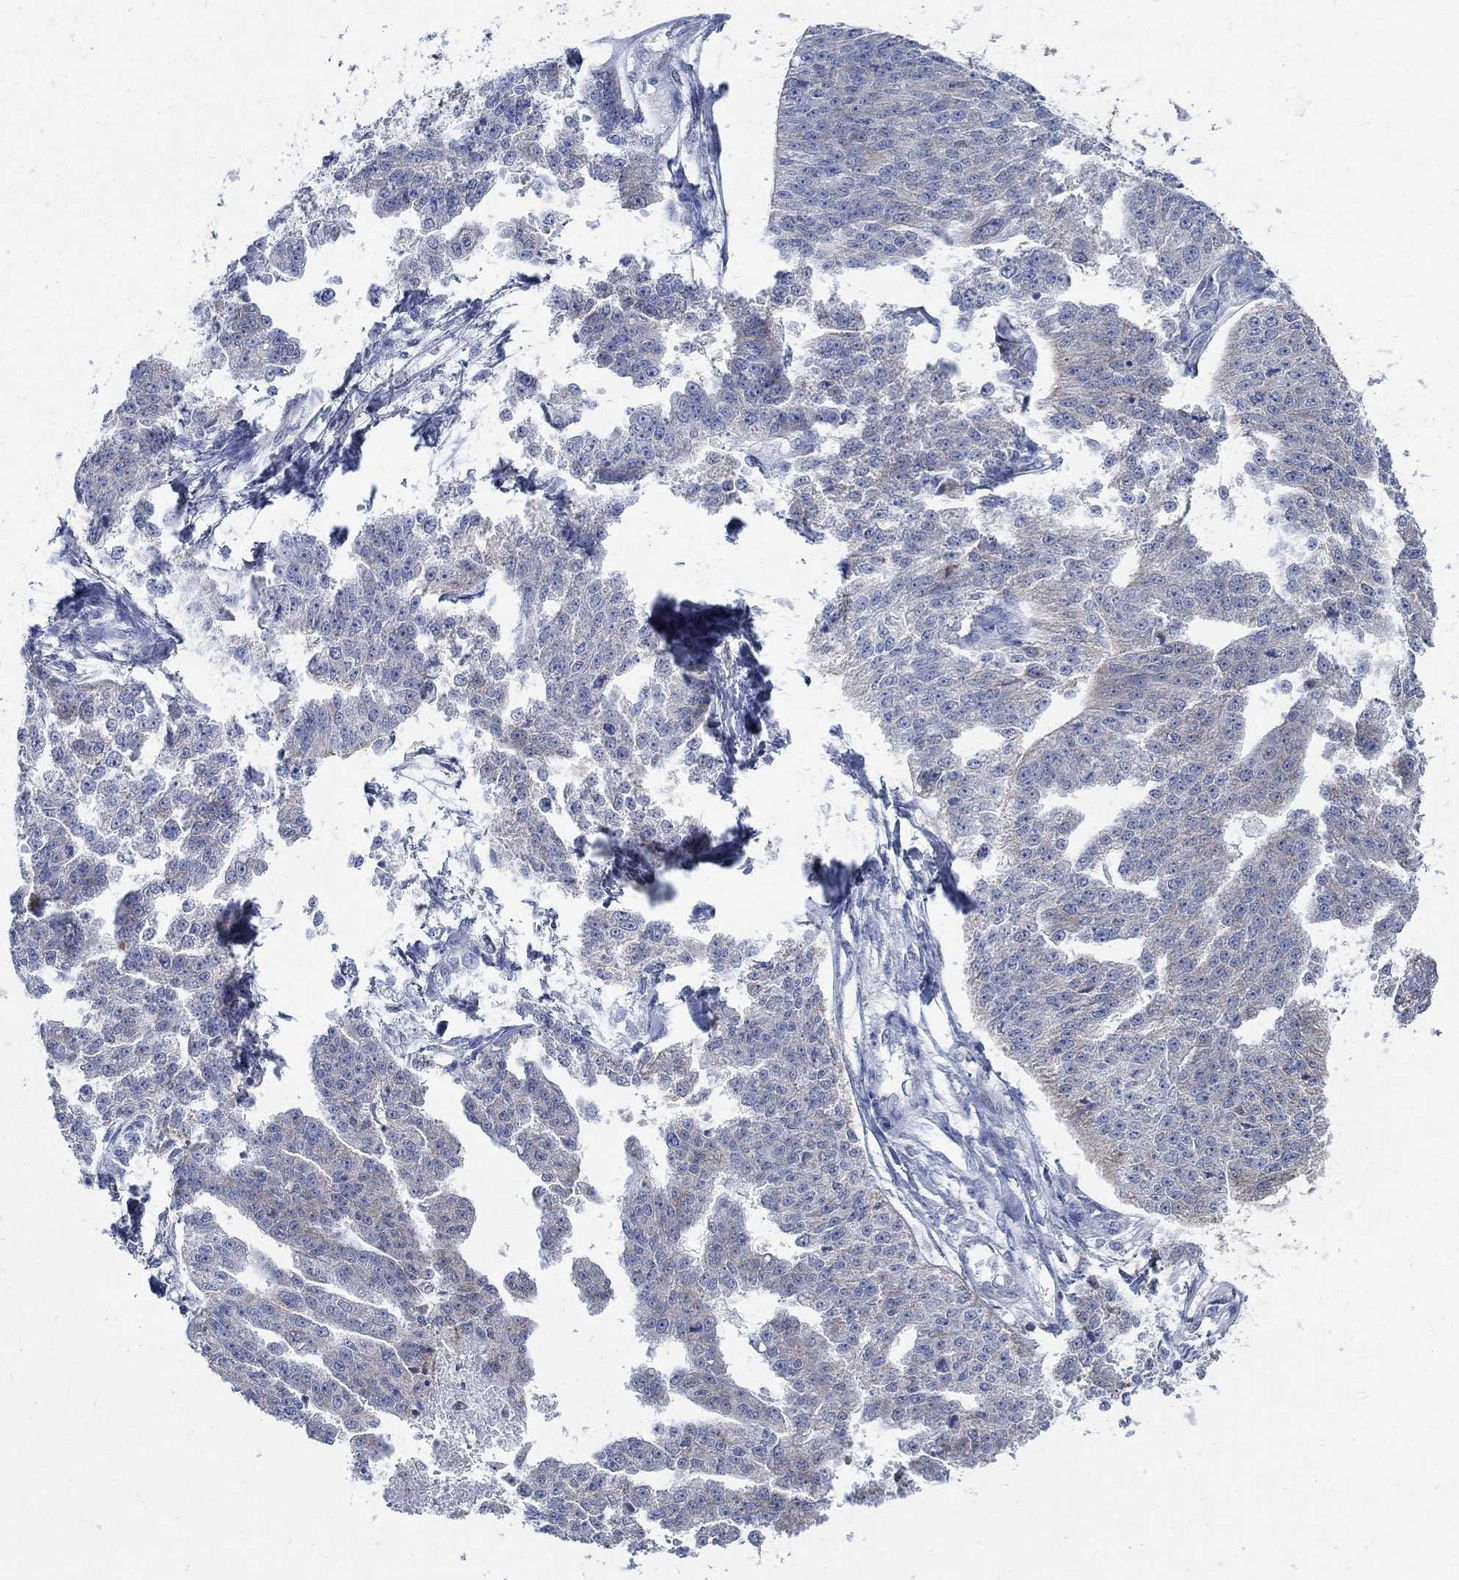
{"staining": {"intensity": "negative", "quantity": "none", "location": "none"}, "tissue": "ovarian cancer", "cell_type": "Tumor cells", "image_type": "cancer", "snomed": [{"axis": "morphology", "description": "Cystadenocarcinoma, serous, NOS"}, {"axis": "topography", "description": "Ovary"}], "caption": "Tumor cells show no significant protein expression in serous cystadenocarcinoma (ovarian). The staining is performed using DAB brown chromogen with nuclei counter-stained in using hematoxylin.", "gene": "ZDHHC14", "patient": {"sex": "female", "age": 58}}